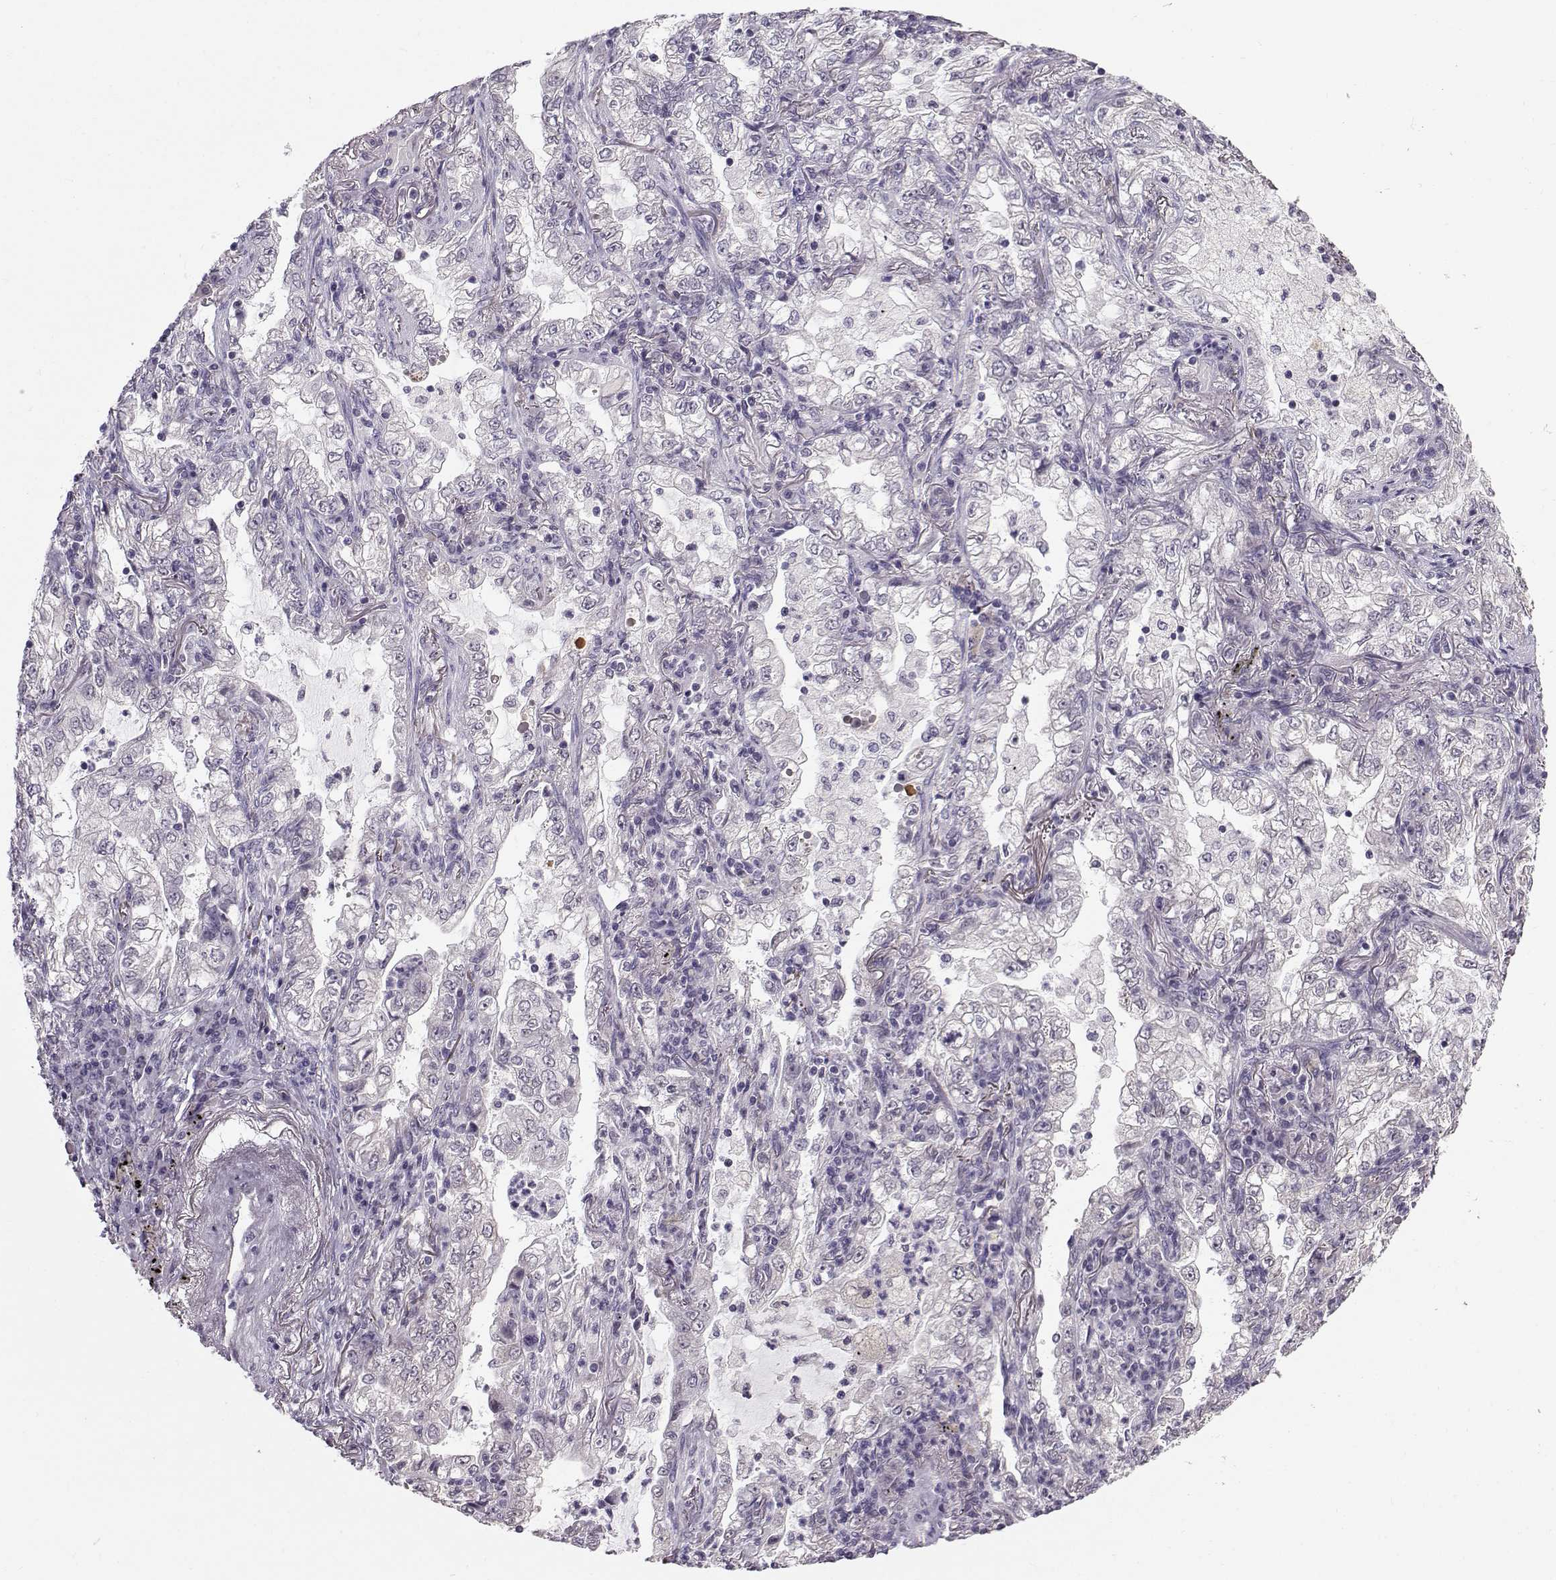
{"staining": {"intensity": "negative", "quantity": "none", "location": "none"}, "tissue": "lung cancer", "cell_type": "Tumor cells", "image_type": "cancer", "snomed": [{"axis": "morphology", "description": "Adenocarcinoma, NOS"}, {"axis": "topography", "description": "Lung"}], "caption": "IHC micrograph of neoplastic tissue: human adenocarcinoma (lung) stained with DAB demonstrates no significant protein positivity in tumor cells. The staining is performed using DAB (3,3'-diaminobenzidine) brown chromogen with nuclei counter-stained in using hematoxylin.", "gene": "TSPYL5", "patient": {"sex": "female", "age": 73}}